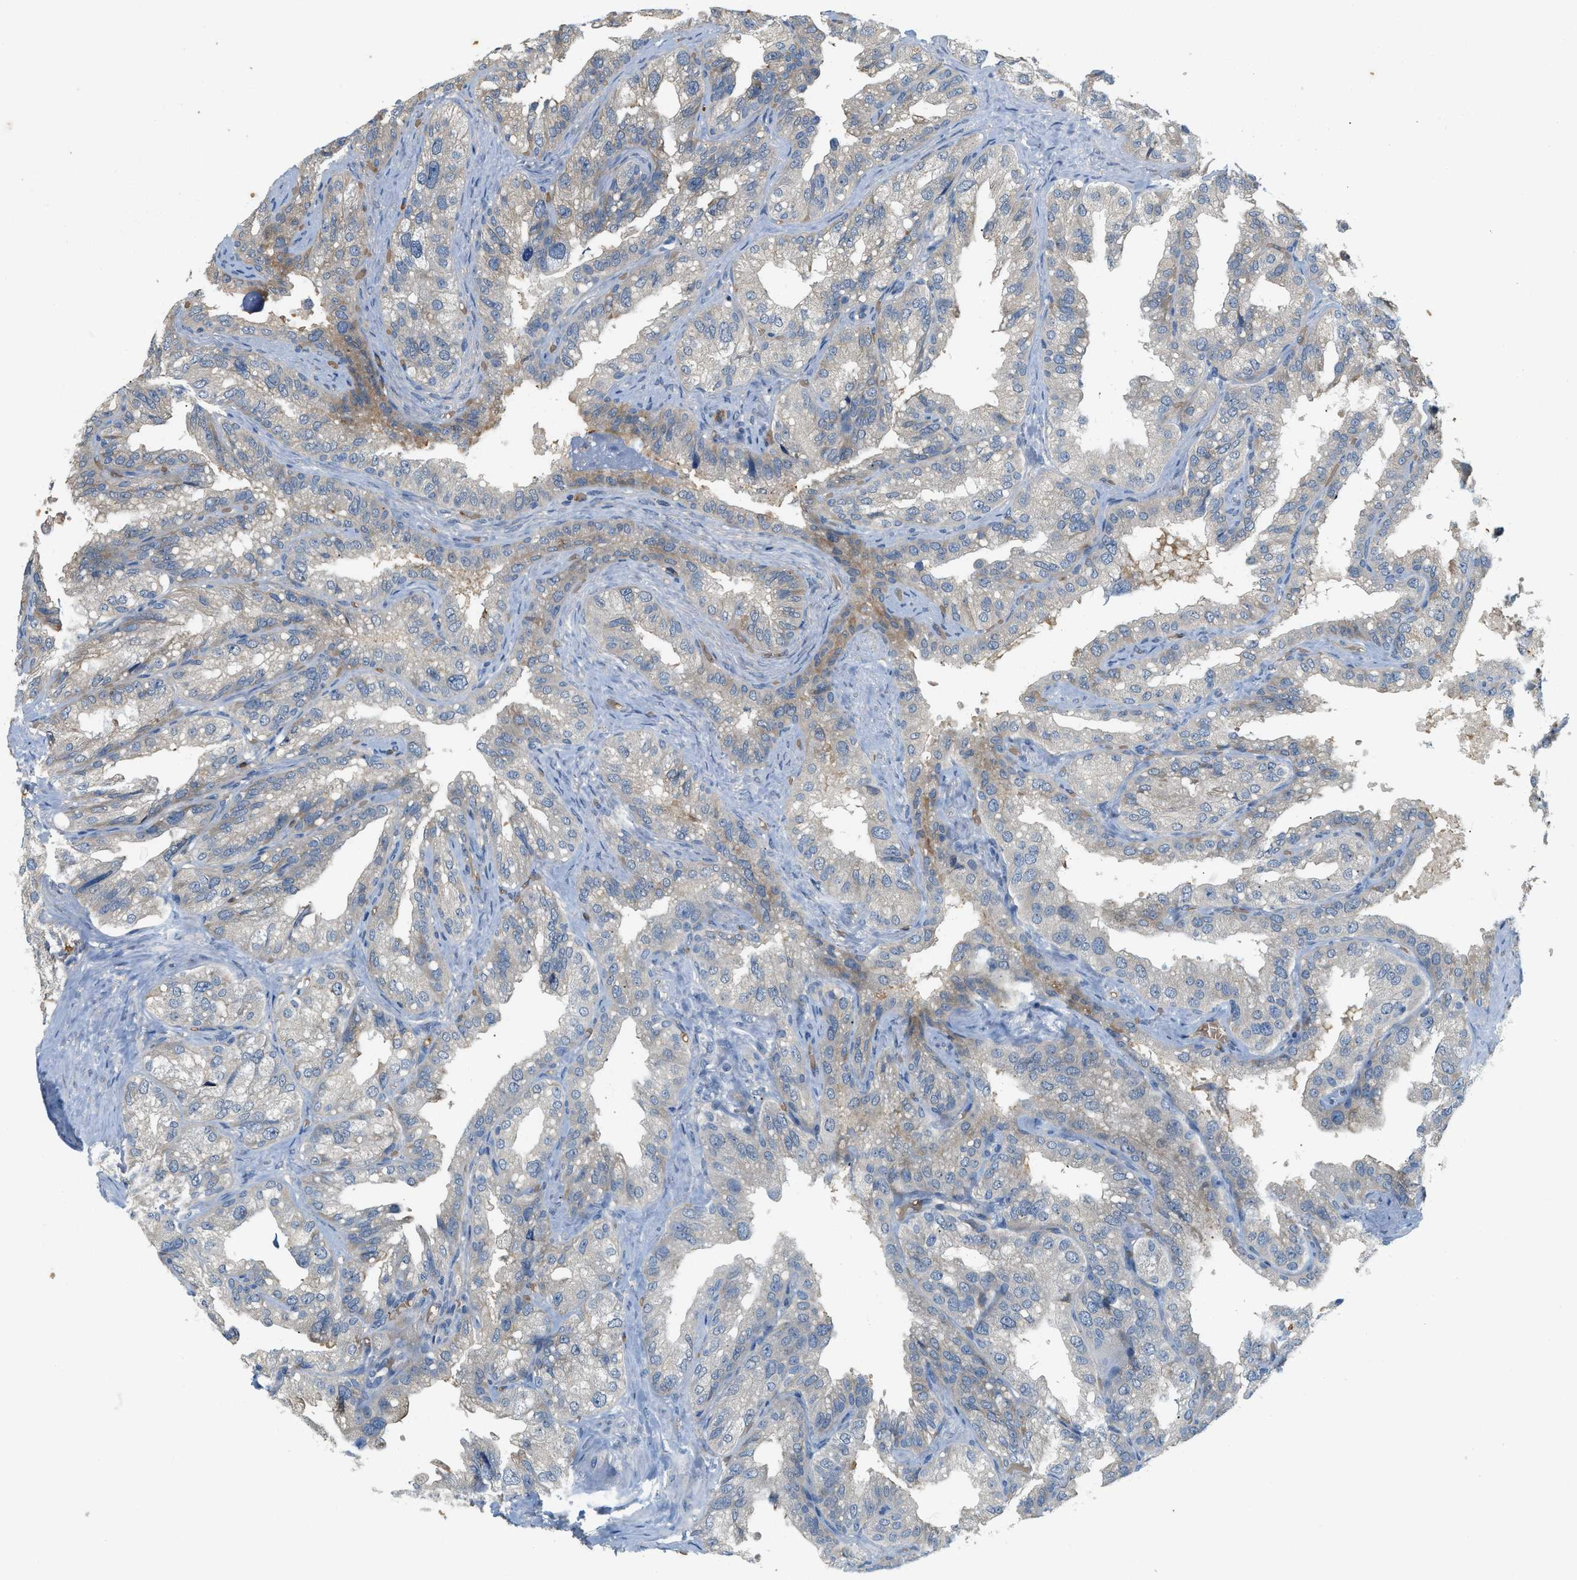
{"staining": {"intensity": "weak", "quantity": "<25%", "location": "cytoplasmic/membranous"}, "tissue": "seminal vesicle", "cell_type": "Glandular cells", "image_type": "normal", "snomed": [{"axis": "morphology", "description": "Normal tissue, NOS"}, {"axis": "topography", "description": "Seminal veicle"}], "caption": "Human seminal vesicle stained for a protein using immunohistochemistry (IHC) displays no expression in glandular cells.", "gene": "CYTH2", "patient": {"sex": "male", "age": 68}}